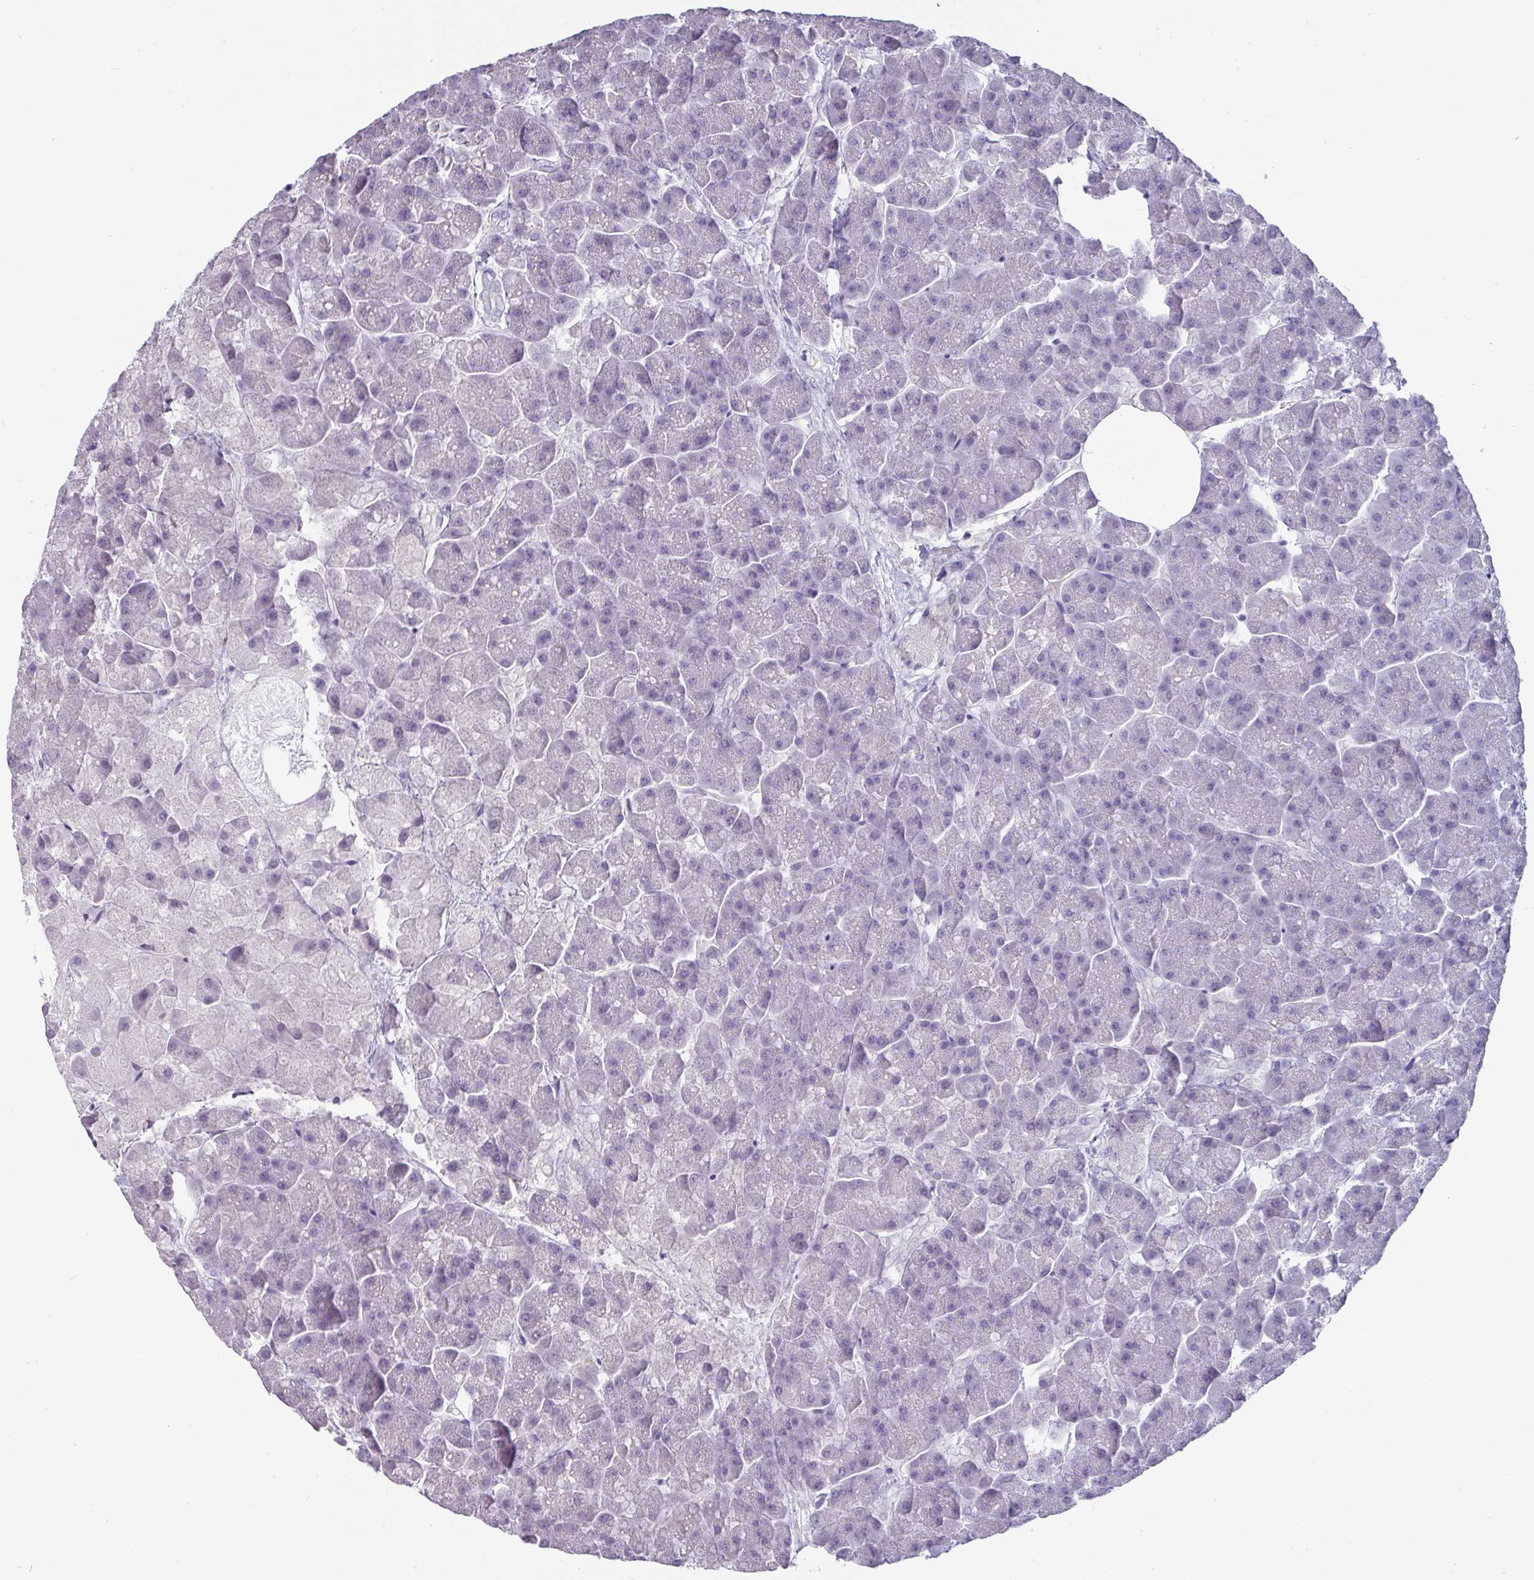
{"staining": {"intensity": "negative", "quantity": "none", "location": "none"}, "tissue": "pancreas", "cell_type": "Exocrine glandular cells", "image_type": "normal", "snomed": [{"axis": "morphology", "description": "Normal tissue, NOS"}, {"axis": "topography", "description": "Pancreas"}, {"axis": "topography", "description": "Peripheral nerve tissue"}], "caption": "Human pancreas stained for a protein using immunohistochemistry (IHC) shows no positivity in exocrine glandular cells.", "gene": "EYA3", "patient": {"sex": "male", "age": 54}}